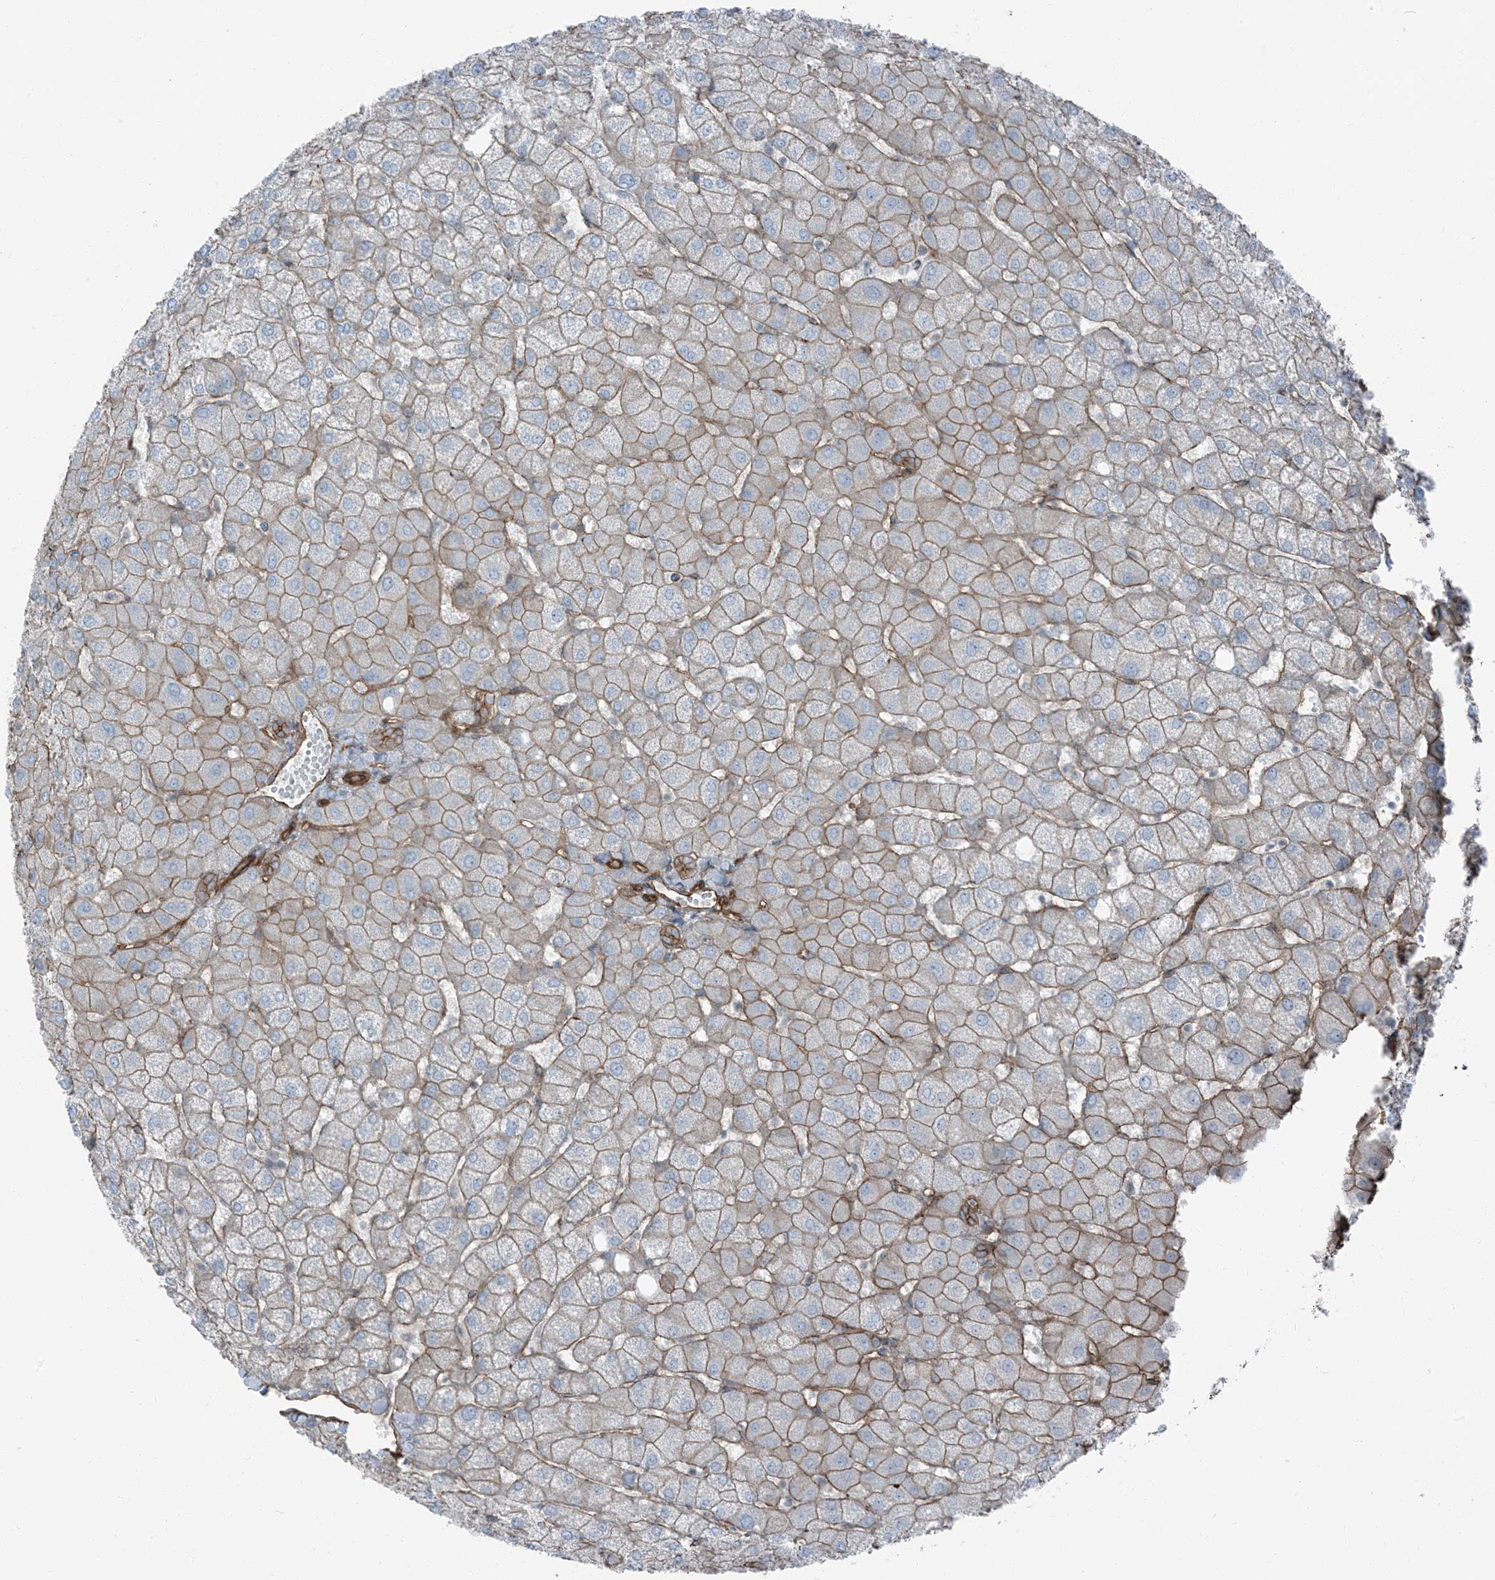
{"staining": {"intensity": "moderate", "quantity": "25%-75%", "location": "cytoplasmic/membranous"}, "tissue": "liver", "cell_type": "Cholangiocytes", "image_type": "normal", "snomed": [{"axis": "morphology", "description": "Normal tissue, NOS"}, {"axis": "topography", "description": "Liver"}], "caption": "Protein expression analysis of benign human liver reveals moderate cytoplasmic/membranous positivity in approximately 25%-75% of cholangiocytes.", "gene": "ZFP90", "patient": {"sex": "female", "age": 54}}